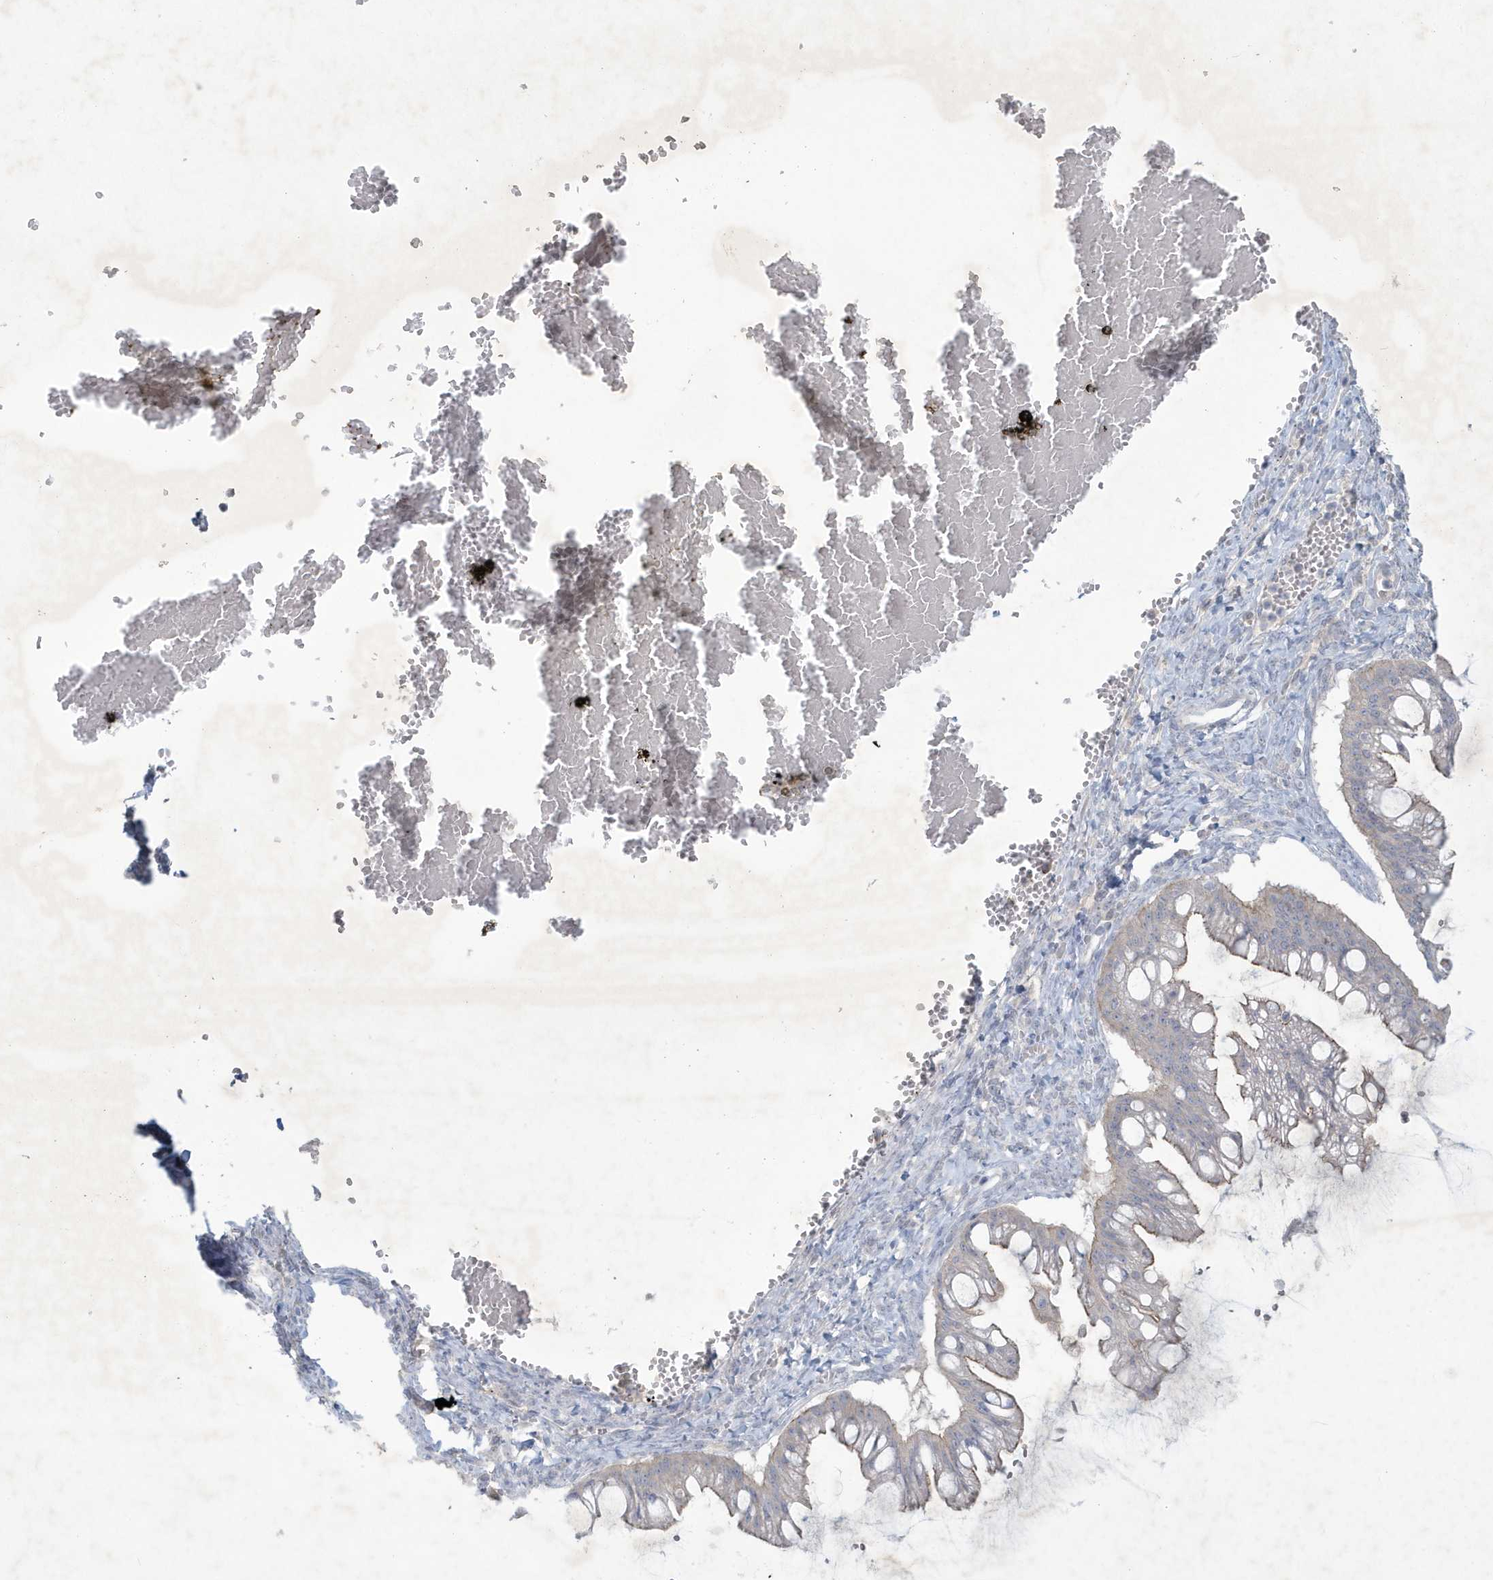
{"staining": {"intensity": "weak", "quantity": "<25%", "location": "cytoplasmic/membranous"}, "tissue": "ovarian cancer", "cell_type": "Tumor cells", "image_type": "cancer", "snomed": [{"axis": "morphology", "description": "Cystadenocarcinoma, mucinous, NOS"}, {"axis": "topography", "description": "Ovary"}], "caption": "This is a histopathology image of immunohistochemistry (IHC) staining of ovarian cancer (mucinous cystadenocarcinoma), which shows no staining in tumor cells.", "gene": "CCDC24", "patient": {"sex": "female", "age": 73}}